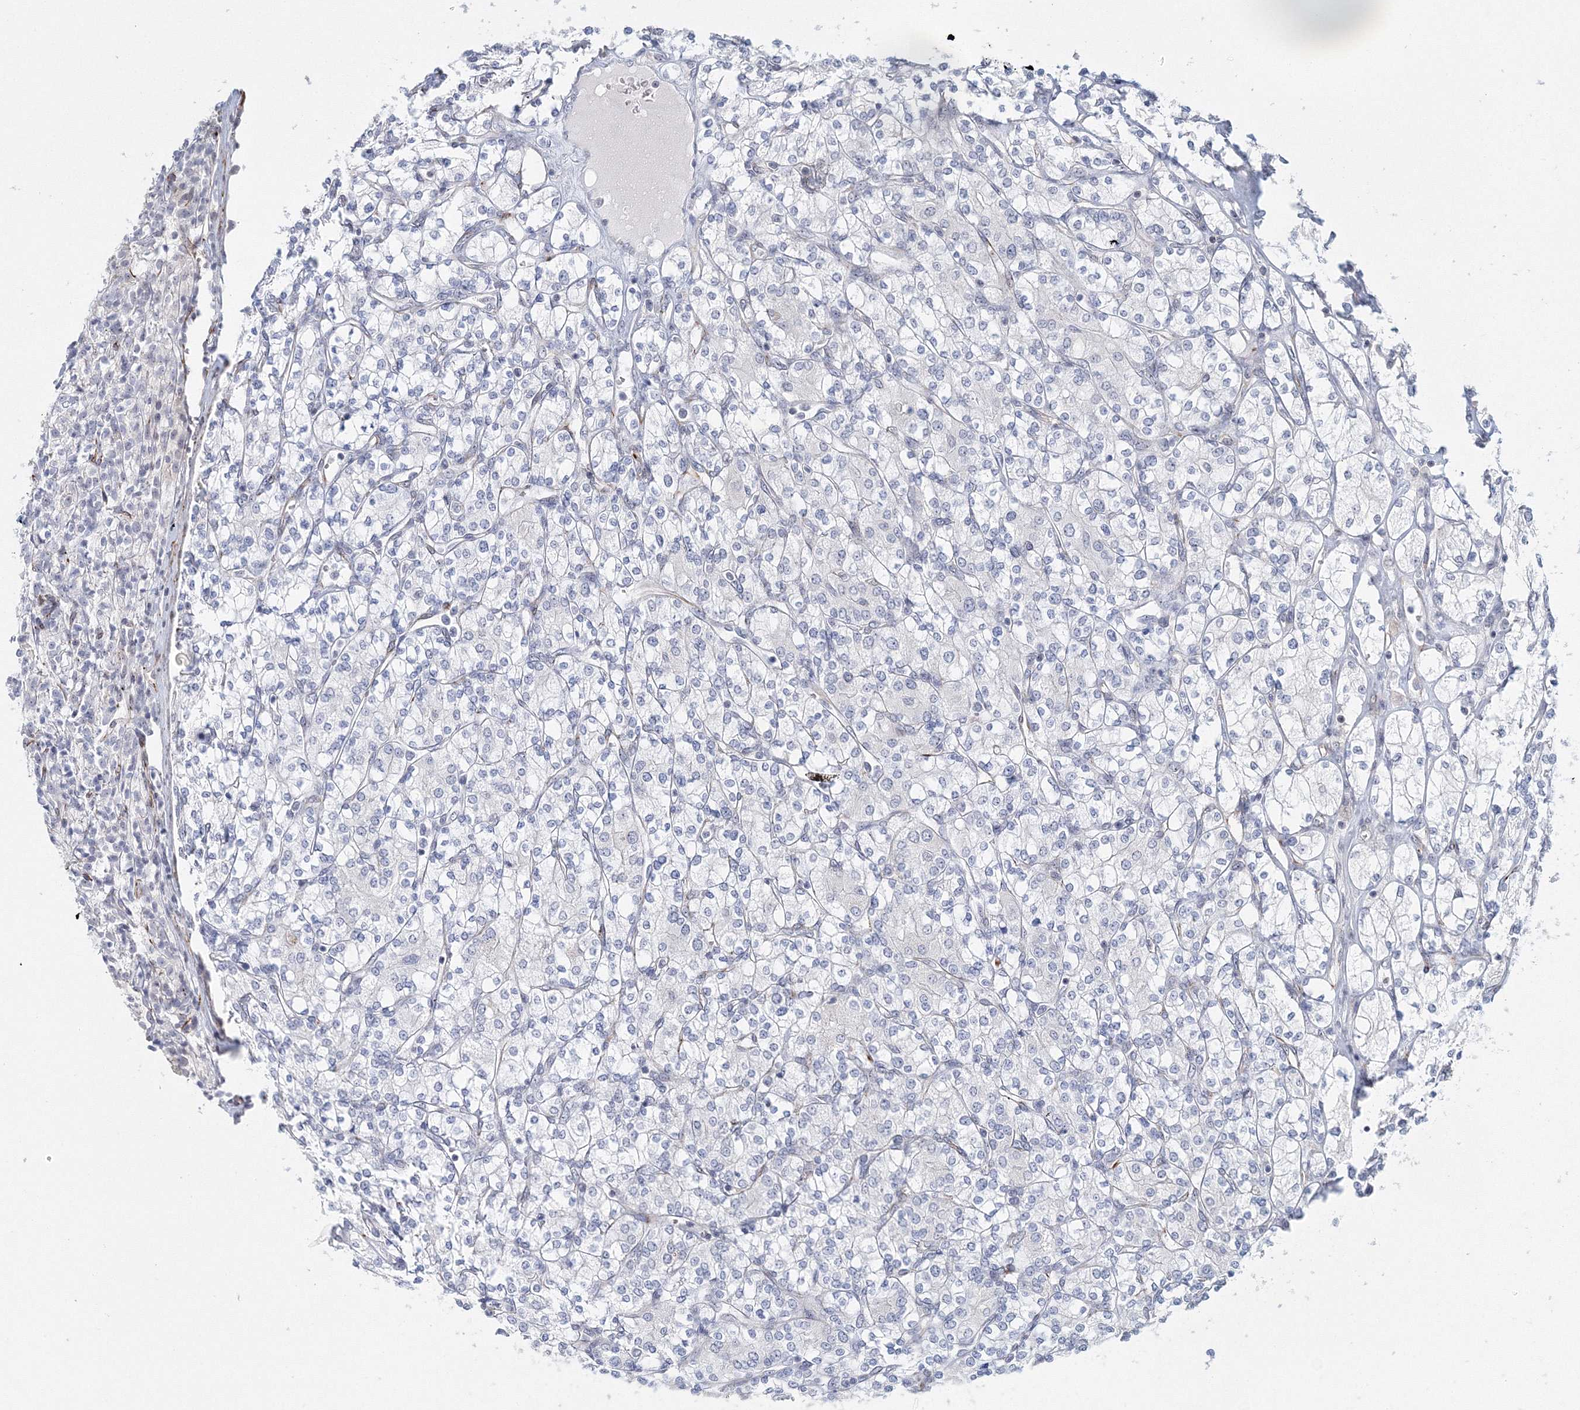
{"staining": {"intensity": "negative", "quantity": "none", "location": "none"}, "tissue": "renal cancer", "cell_type": "Tumor cells", "image_type": "cancer", "snomed": [{"axis": "morphology", "description": "Adenocarcinoma, NOS"}, {"axis": "topography", "description": "Kidney"}], "caption": "An image of renal cancer stained for a protein demonstrates no brown staining in tumor cells.", "gene": "SIRT7", "patient": {"sex": "male", "age": 77}}